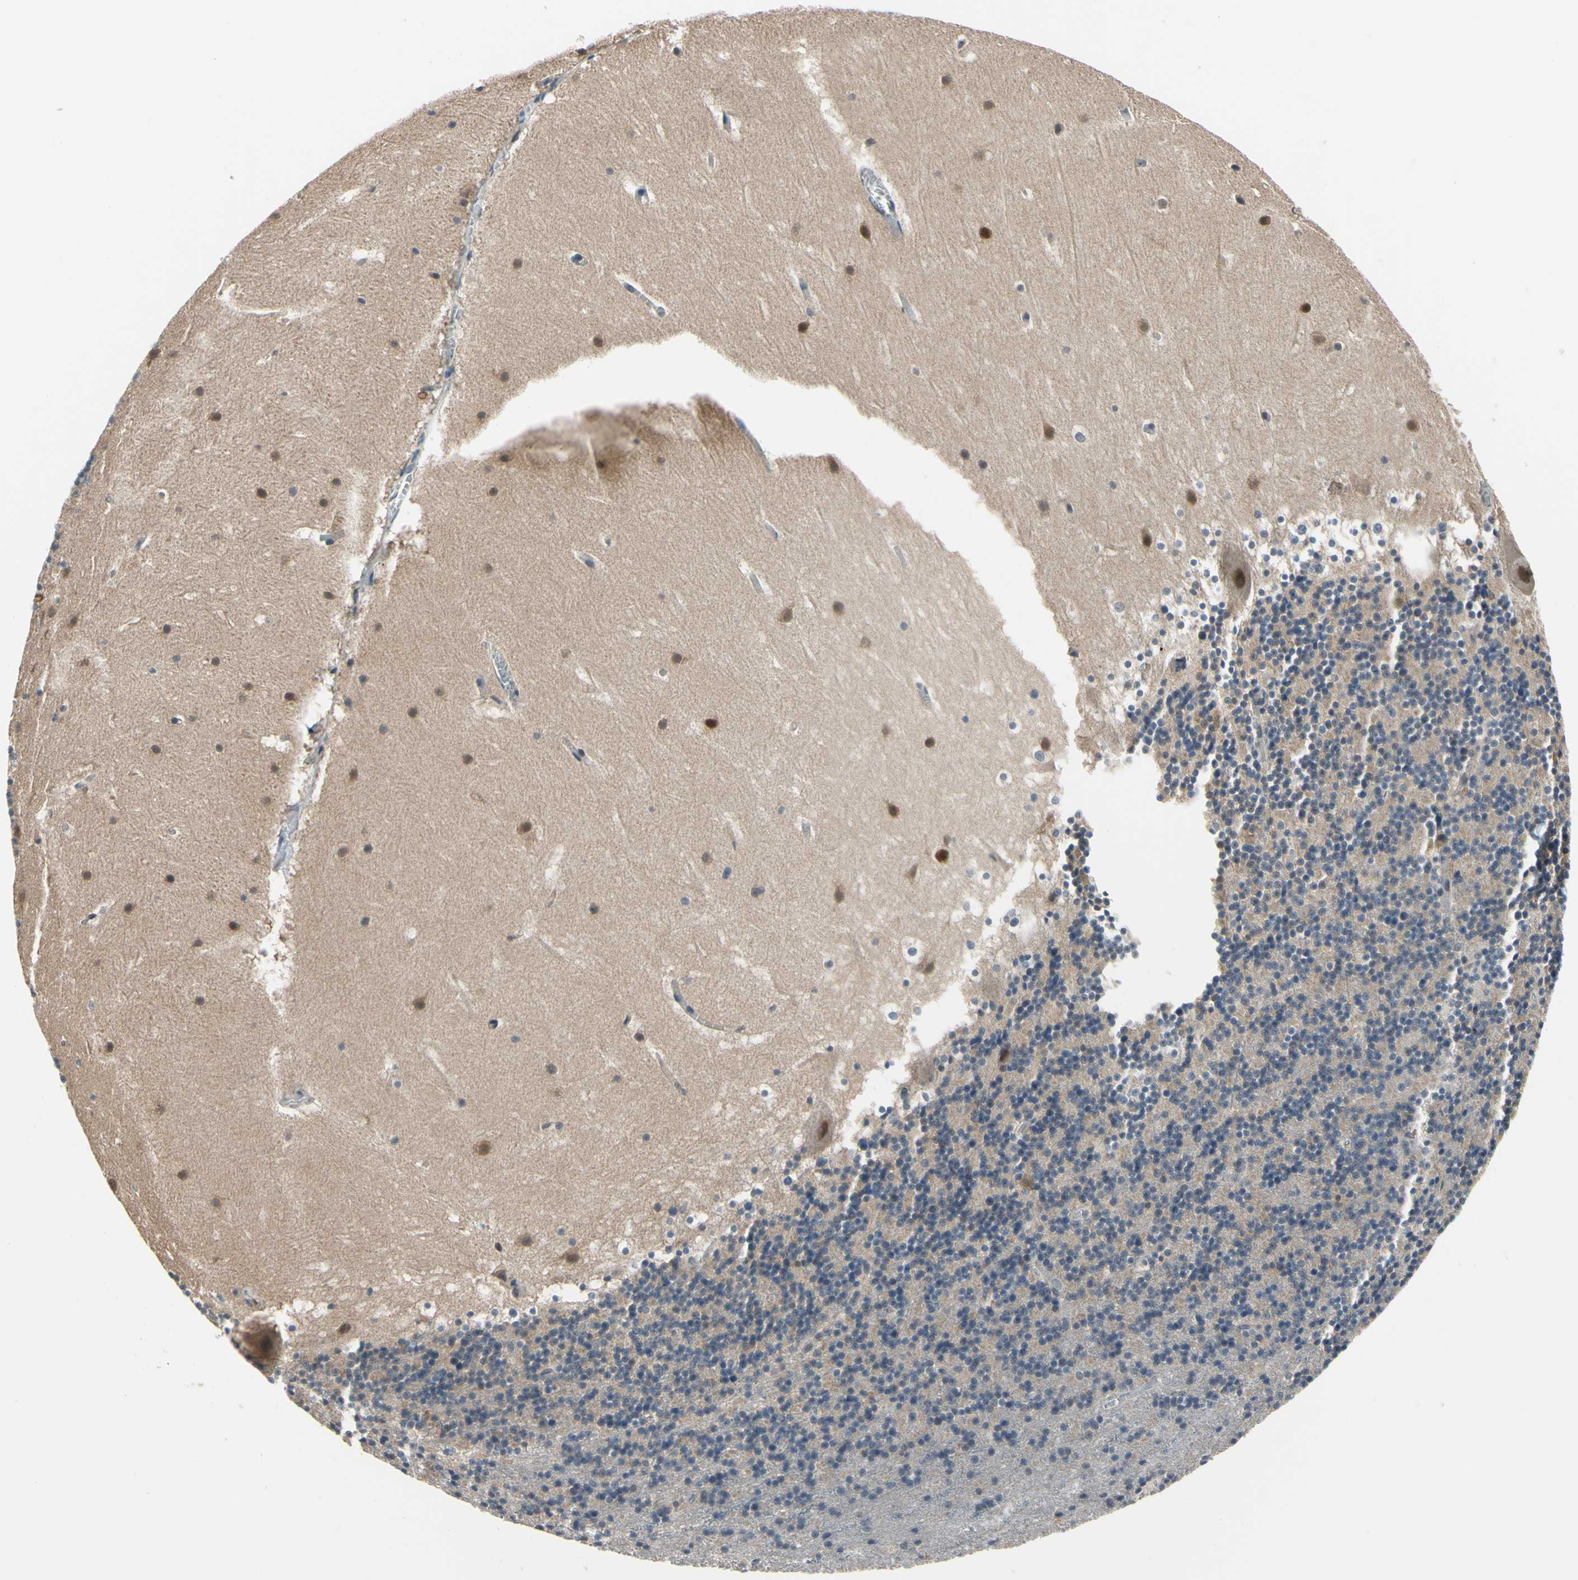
{"staining": {"intensity": "negative", "quantity": "none", "location": "none"}, "tissue": "cerebellum", "cell_type": "Cells in granular layer", "image_type": "normal", "snomed": [{"axis": "morphology", "description": "Normal tissue, NOS"}, {"axis": "topography", "description": "Cerebellum"}], "caption": "Immunohistochemistry (IHC) of benign cerebellum displays no expression in cells in granular layer.", "gene": "HSPA4", "patient": {"sex": "male", "age": 45}}